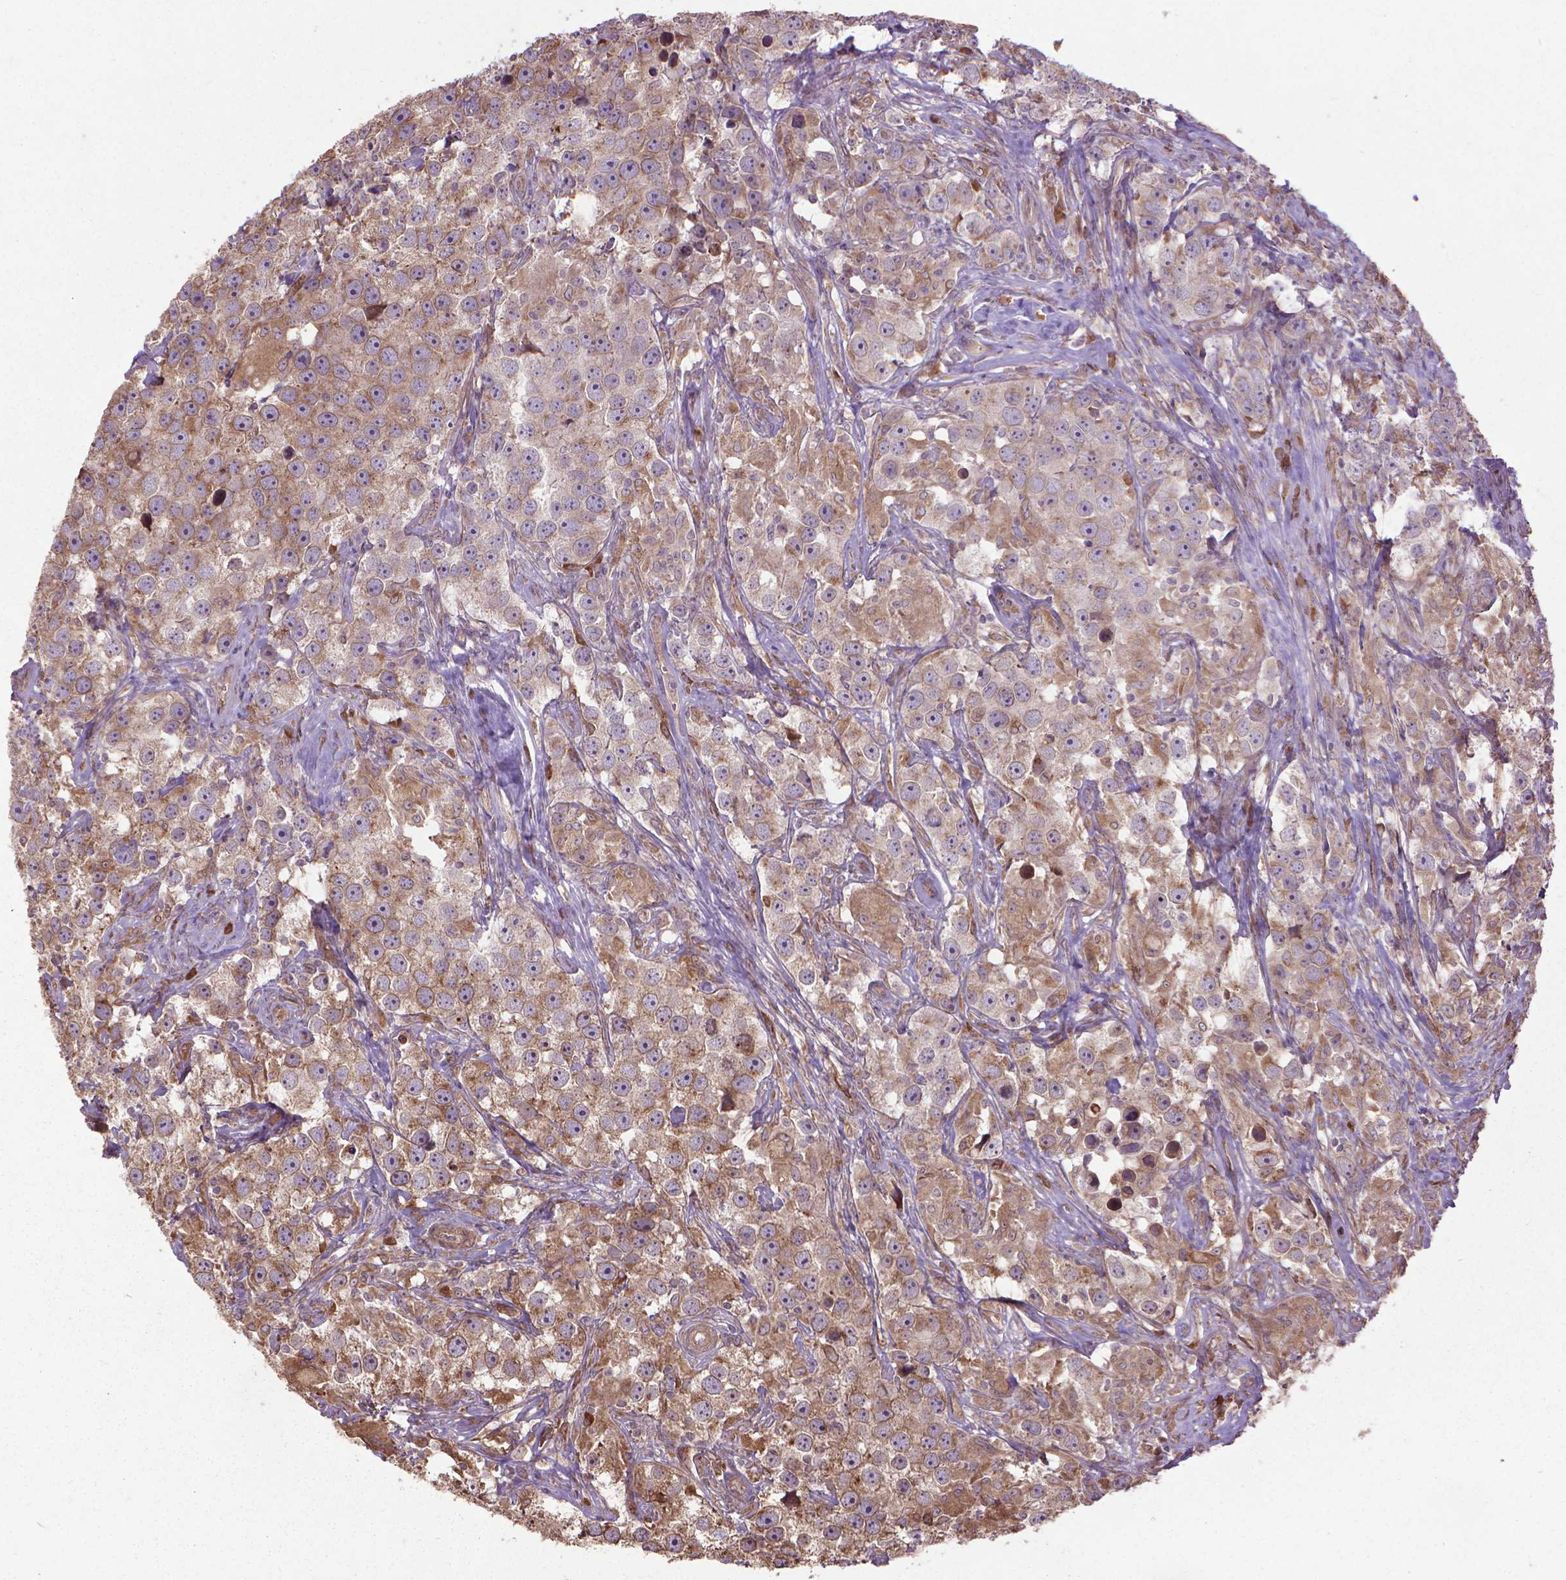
{"staining": {"intensity": "moderate", "quantity": ">75%", "location": "cytoplasmic/membranous"}, "tissue": "testis cancer", "cell_type": "Tumor cells", "image_type": "cancer", "snomed": [{"axis": "morphology", "description": "Seminoma, NOS"}, {"axis": "topography", "description": "Testis"}], "caption": "About >75% of tumor cells in testis cancer reveal moderate cytoplasmic/membranous protein positivity as visualized by brown immunohistochemical staining.", "gene": "GAS1", "patient": {"sex": "male", "age": 49}}